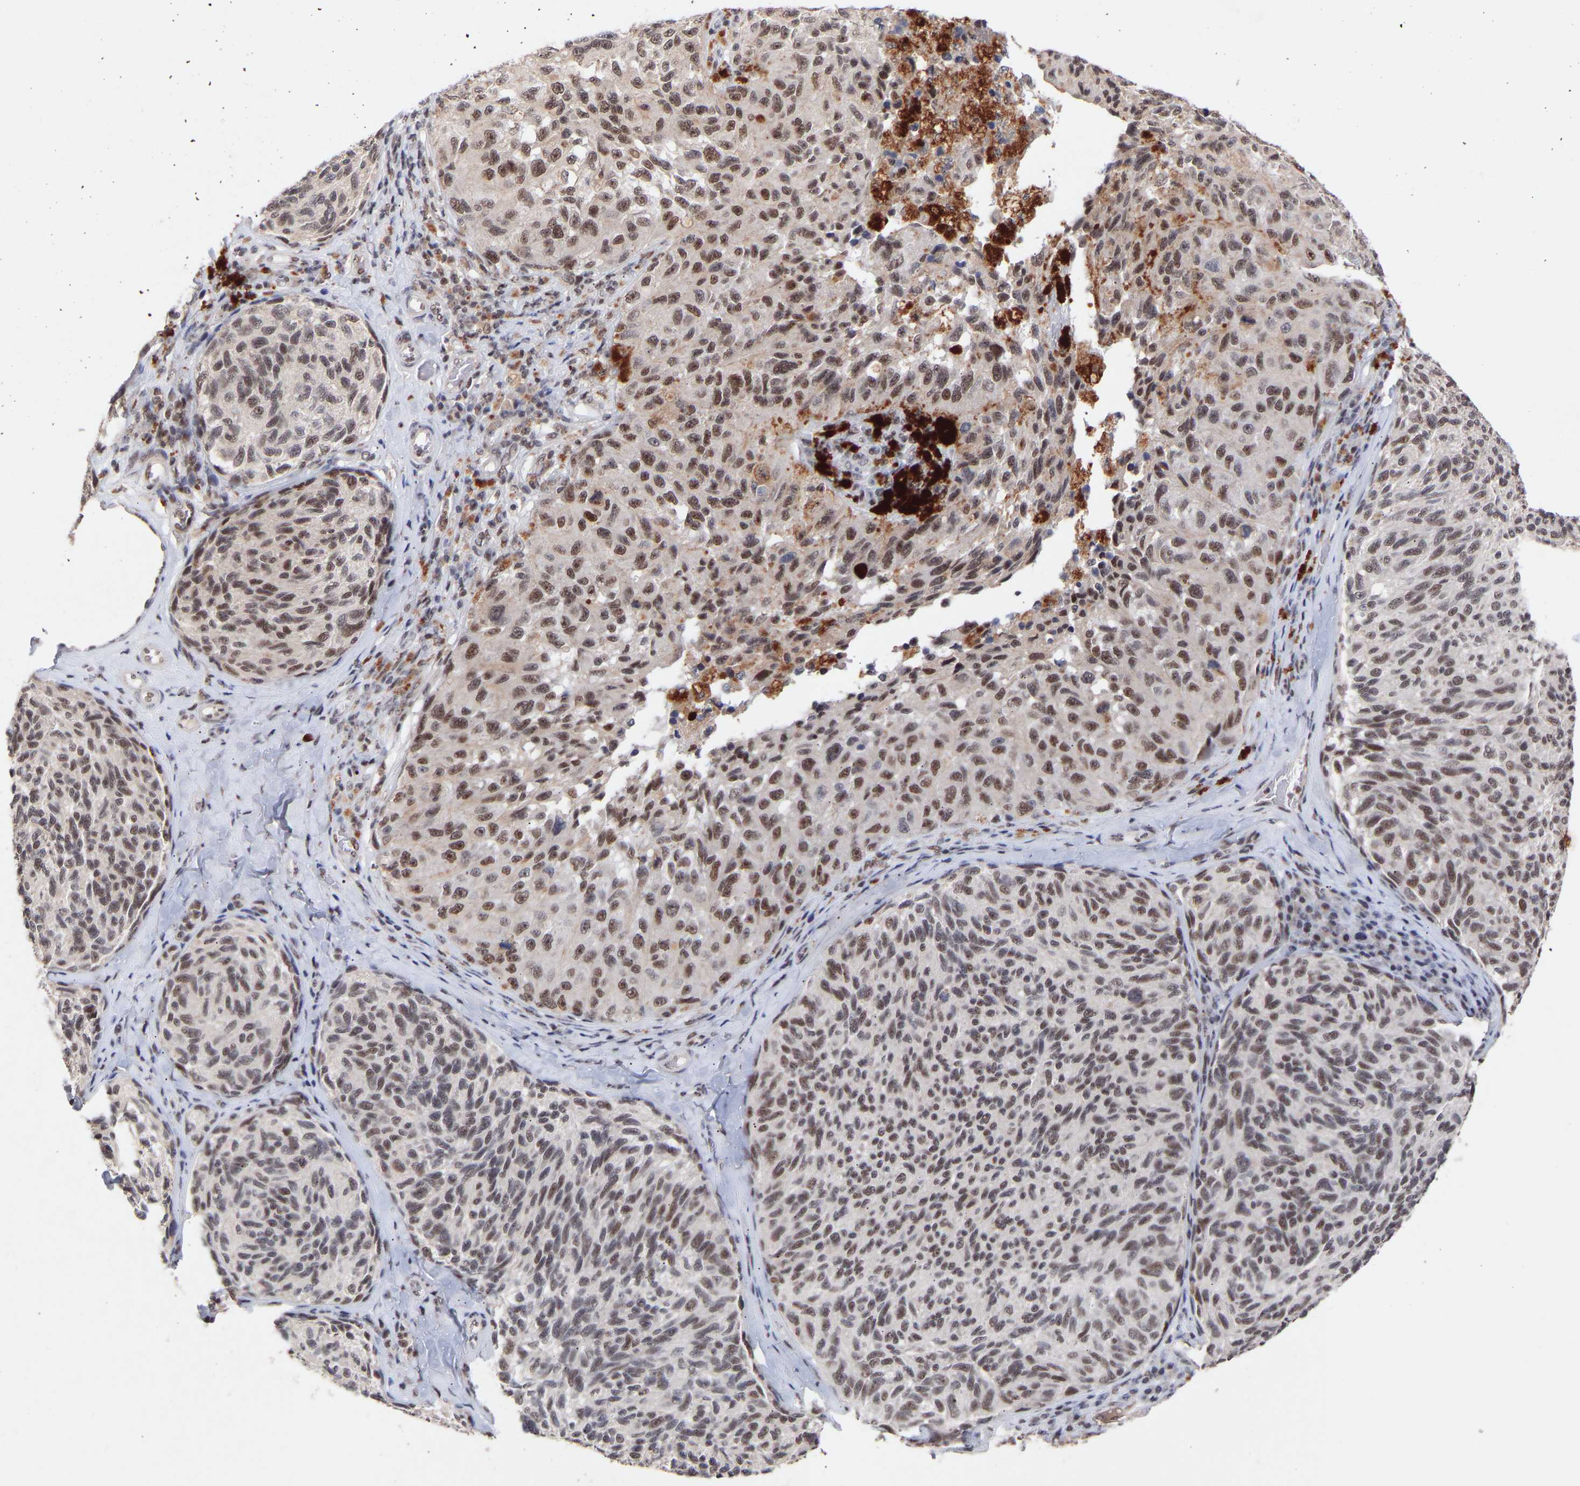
{"staining": {"intensity": "moderate", "quantity": "25%-75%", "location": "nuclear"}, "tissue": "melanoma", "cell_type": "Tumor cells", "image_type": "cancer", "snomed": [{"axis": "morphology", "description": "Malignant melanoma, NOS"}, {"axis": "topography", "description": "Skin"}], "caption": "A high-resolution photomicrograph shows immunohistochemistry staining of melanoma, which shows moderate nuclear positivity in approximately 25%-75% of tumor cells. (IHC, brightfield microscopy, high magnification).", "gene": "RBM15", "patient": {"sex": "female", "age": 73}}